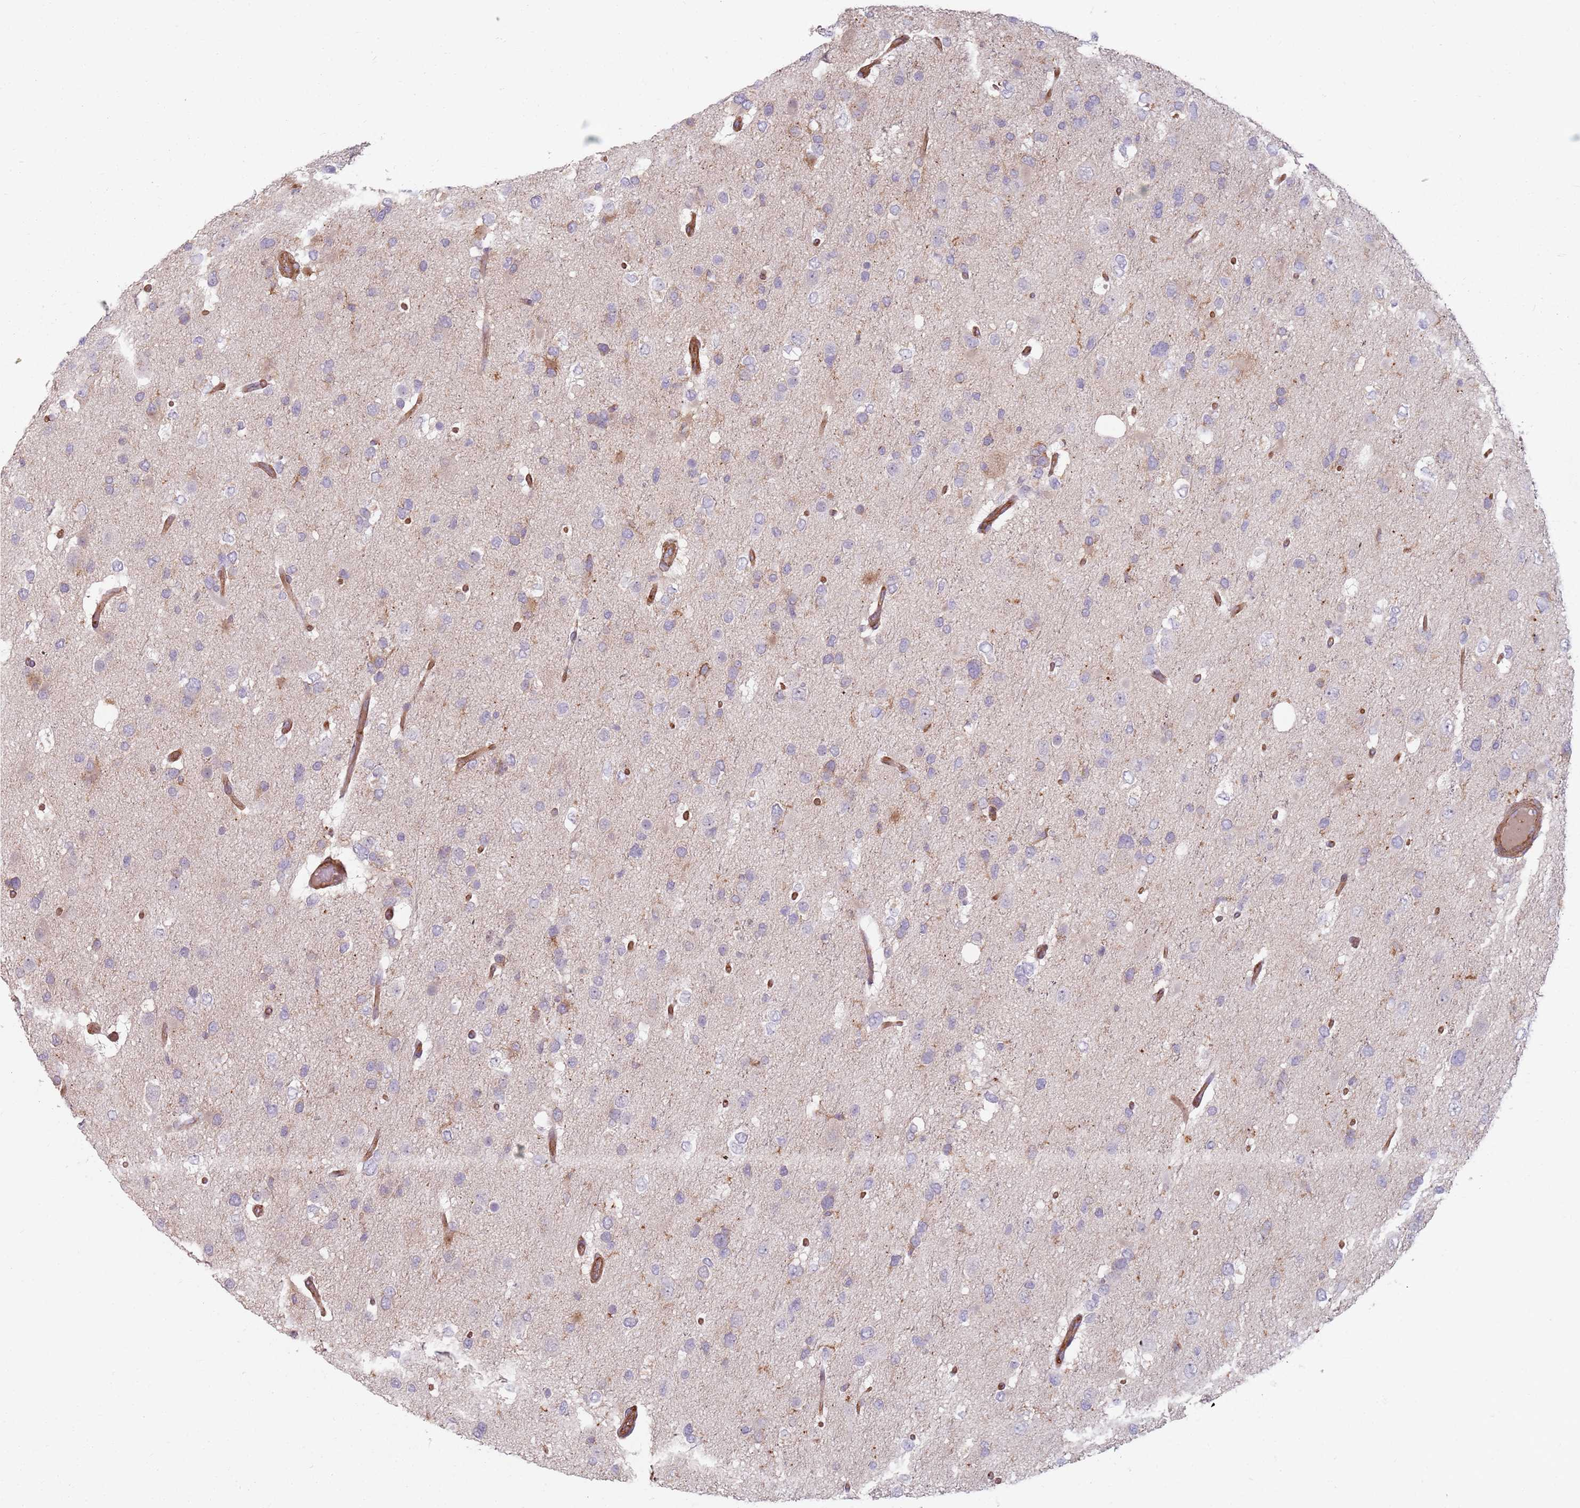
{"staining": {"intensity": "moderate", "quantity": "<25%", "location": "cytoplasmic/membranous"}, "tissue": "glioma", "cell_type": "Tumor cells", "image_type": "cancer", "snomed": [{"axis": "morphology", "description": "Glioma, malignant, High grade"}, {"axis": "topography", "description": "Brain"}], "caption": "High-power microscopy captured an immunohistochemistry (IHC) photomicrograph of glioma, revealing moderate cytoplasmic/membranous positivity in about <25% of tumor cells.", "gene": "TPD52L2", "patient": {"sex": "male", "age": 53}}